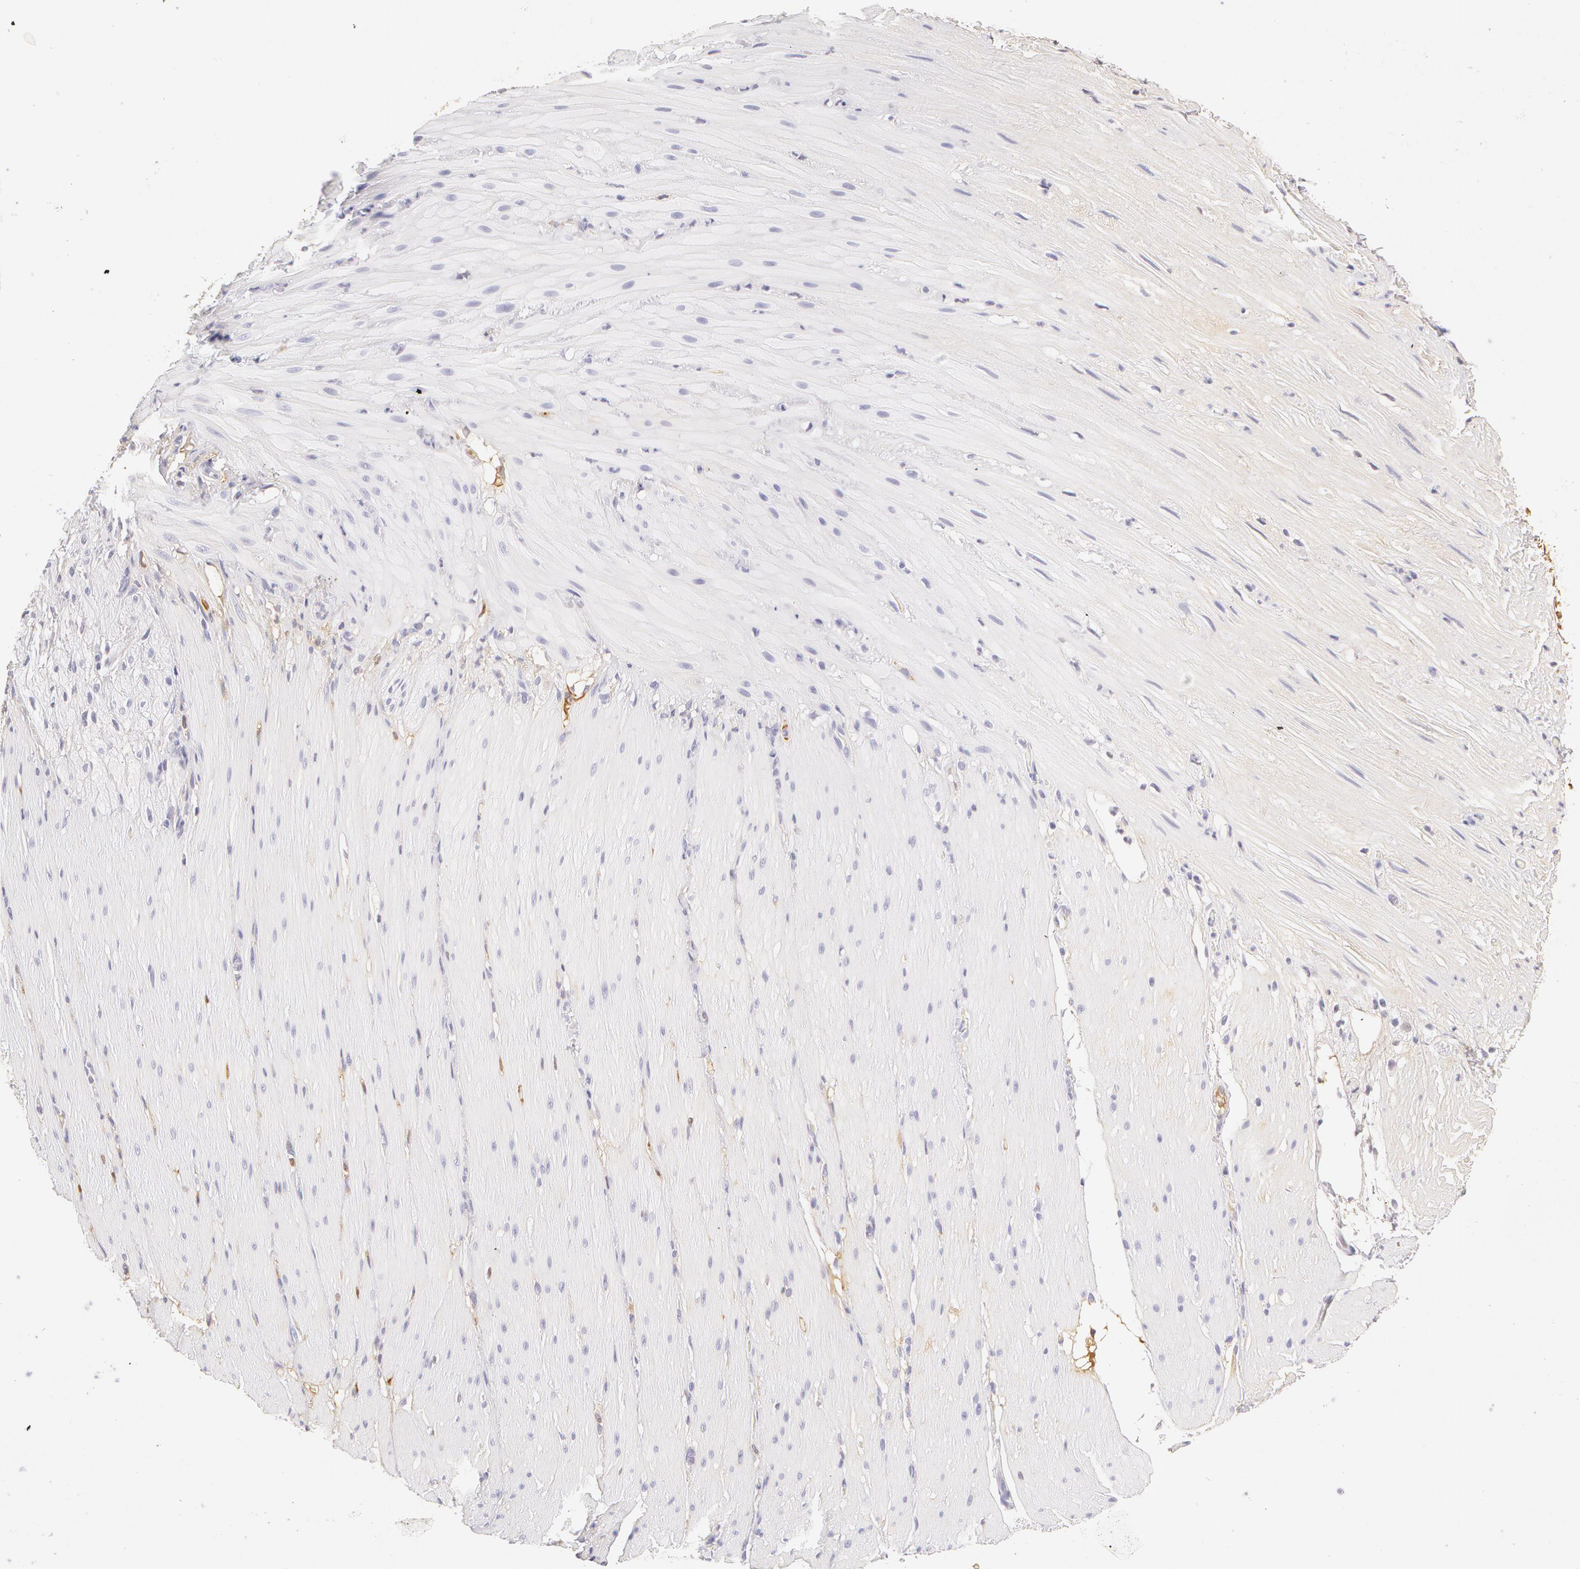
{"staining": {"intensity": "weak", "quantity": "25%-75%", "location": "cytoplasmic/membranous"}, "tissue": "smooth muscle", "cell_type": "Smooth muscle cells", "image_type": "normal", "snomed": [{"axis": "morphology", "description": "Normal tissue, NOS"}, {"axis": "topography", "description": "Duodenum"}], "caption": "Protein expression analysis of unremarkable human smooth muscle reveals weak cytoplasmic/membranous staining in approximately 25%-75% of smooth muscle cells.", "gene": "AHSG", "patient": {"sex": "male", "age": 63}}